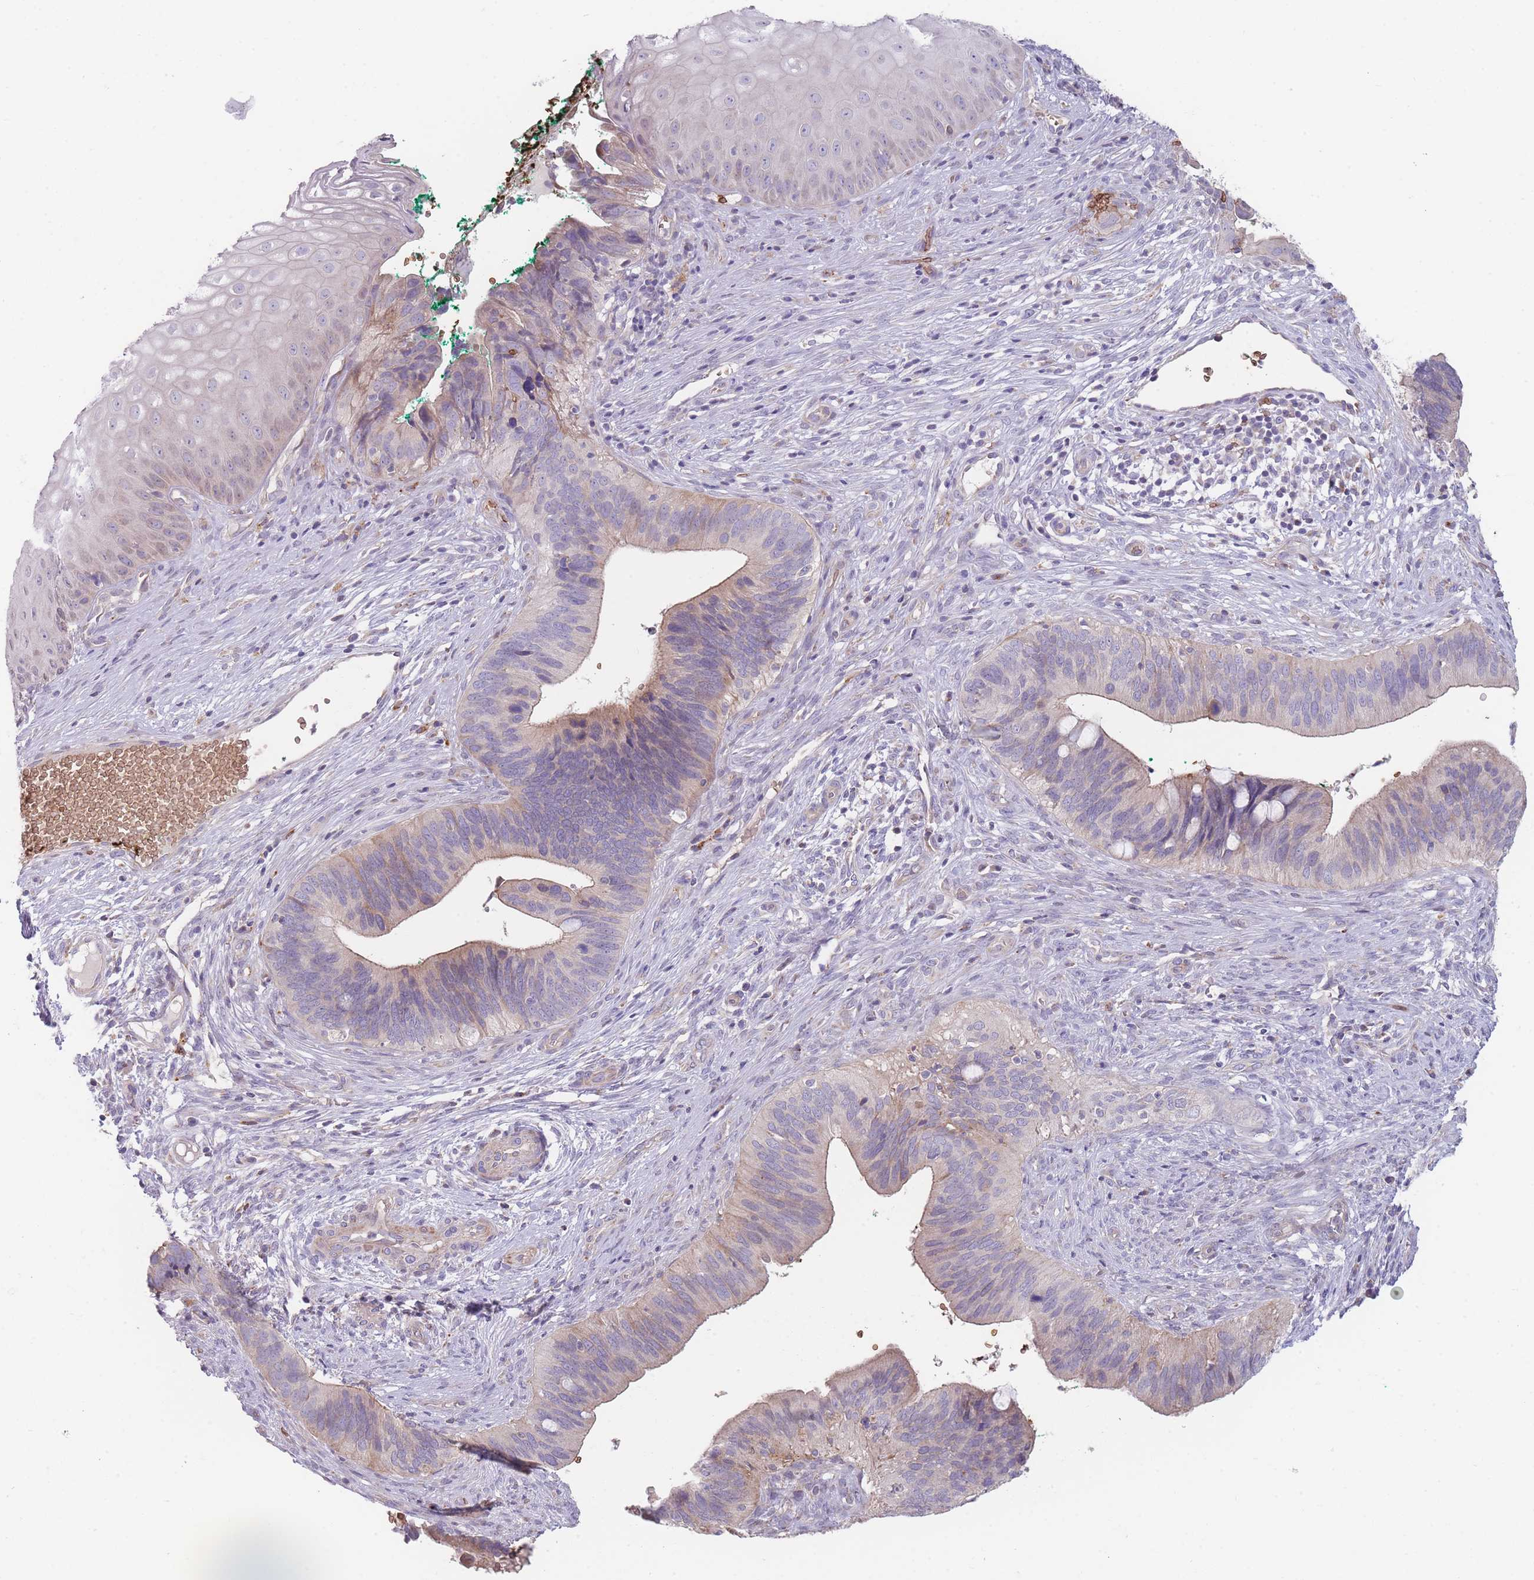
{"staining": {"intensity": "negative", "quantity": "none", "location": "none"}, "tissue": "cervical cancer", "cell_type": "Tumor cells", "image_type": "cancer", "snomed": [{"axis": "morphology", "description": "Adenocarcinoma, NOS"}, {"axis": "topography", "description": "Cervix"}], "caption": "A micrograph of adenocarcinoma (cervical) stained for a protein reveals no brown staining in tumor cells.", "gene": "SMPD4", "patient": {"sex": "female", "age": 42}}